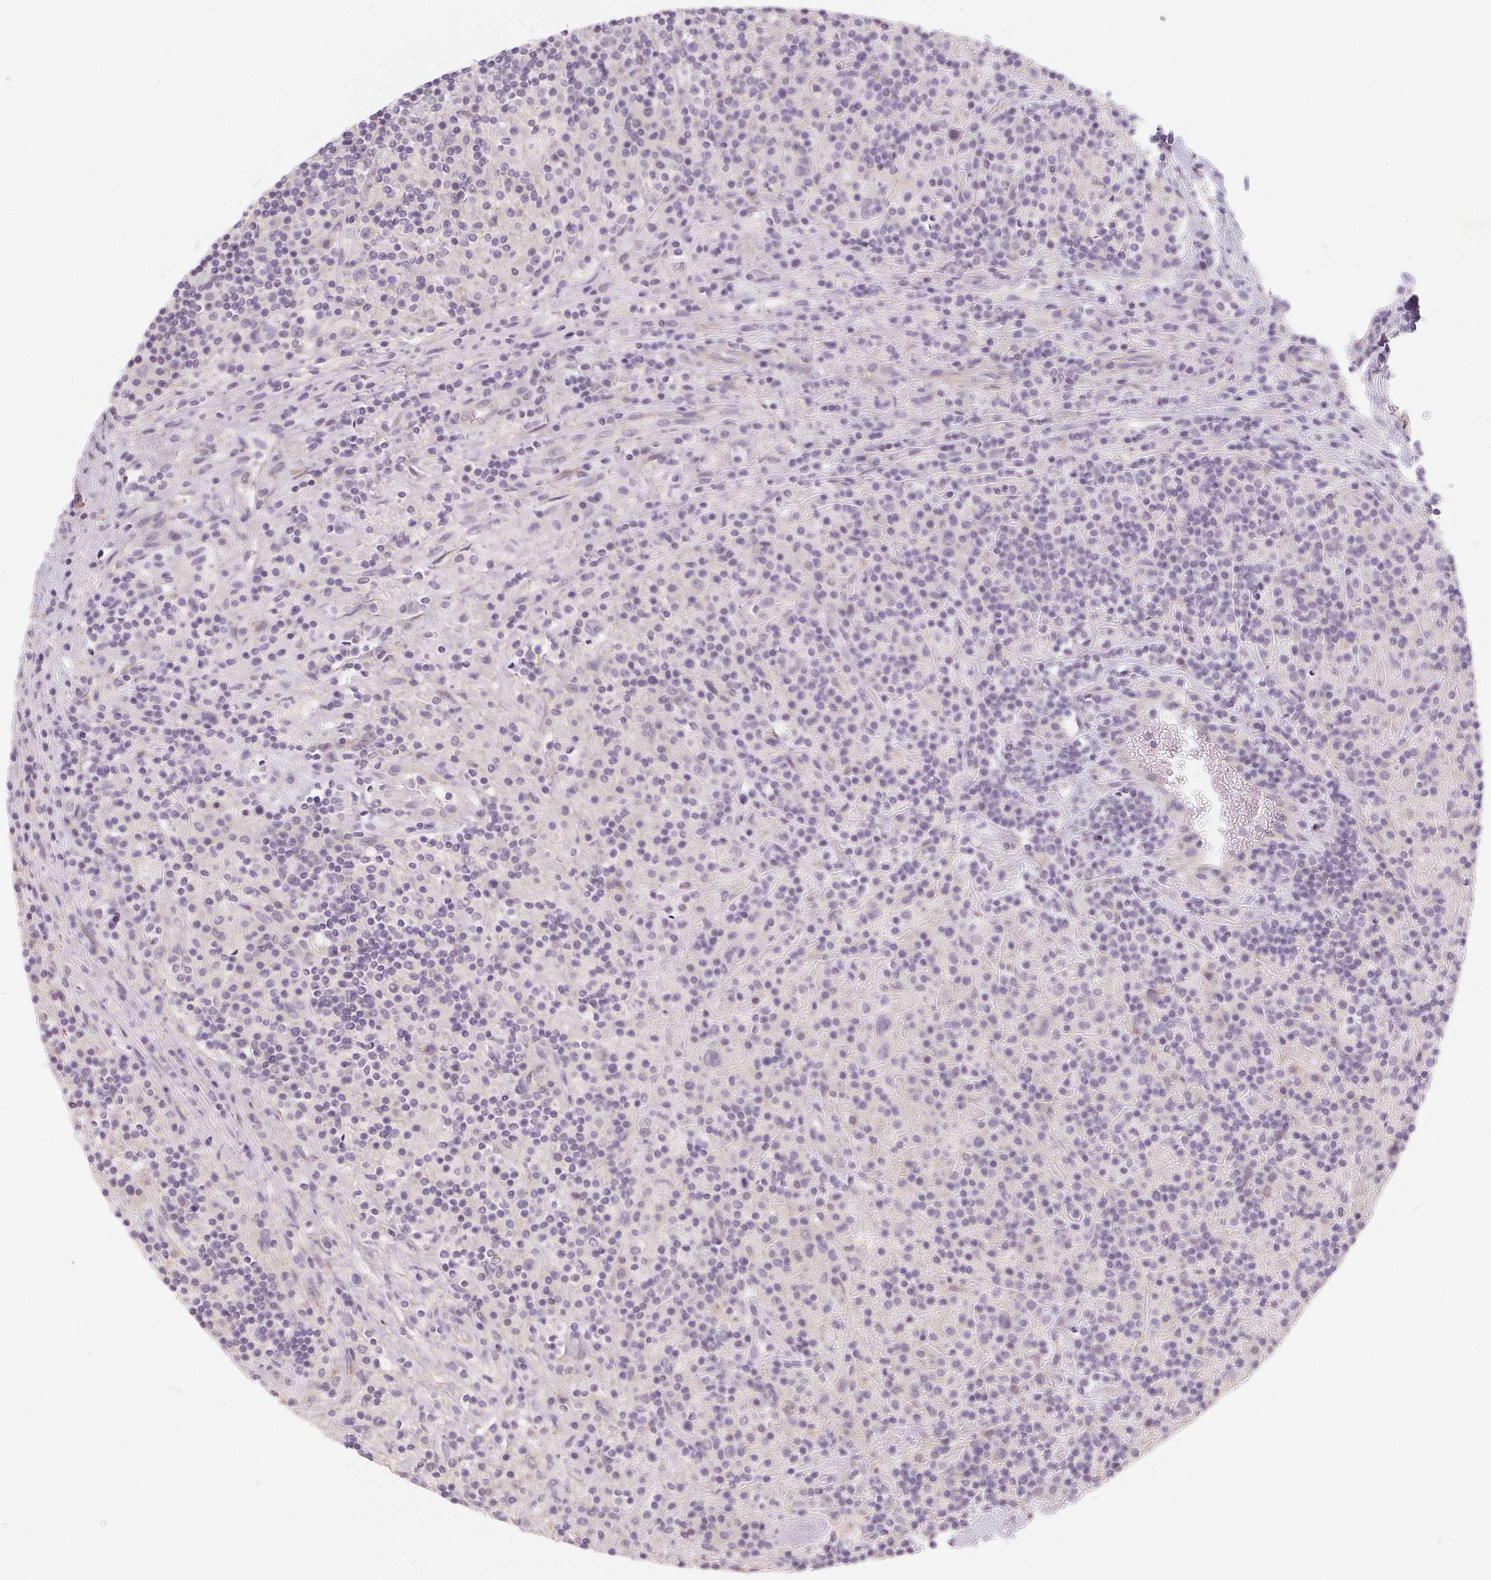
{"staining": {"intensity": "negative", "quantity": "none", "location": "none"}, "tissue": "lymphoma", "cell_type": "Tumor cells", "image_type": "cancer", "snomed": [{"axis": "morphology", "description": "Hodgkin's disease, NOS"}, {"axis": "topography", "description": "Lymph node"}], "caption": "DAB (3,3'-diaminobenzidine) immunohistochemical staining of human lymphoma reveals no significant positivity in tumor cells. Nuclei are stained in blue.", "gene": "LRRC23", "patient": {"sex": "male", "age": 70}}